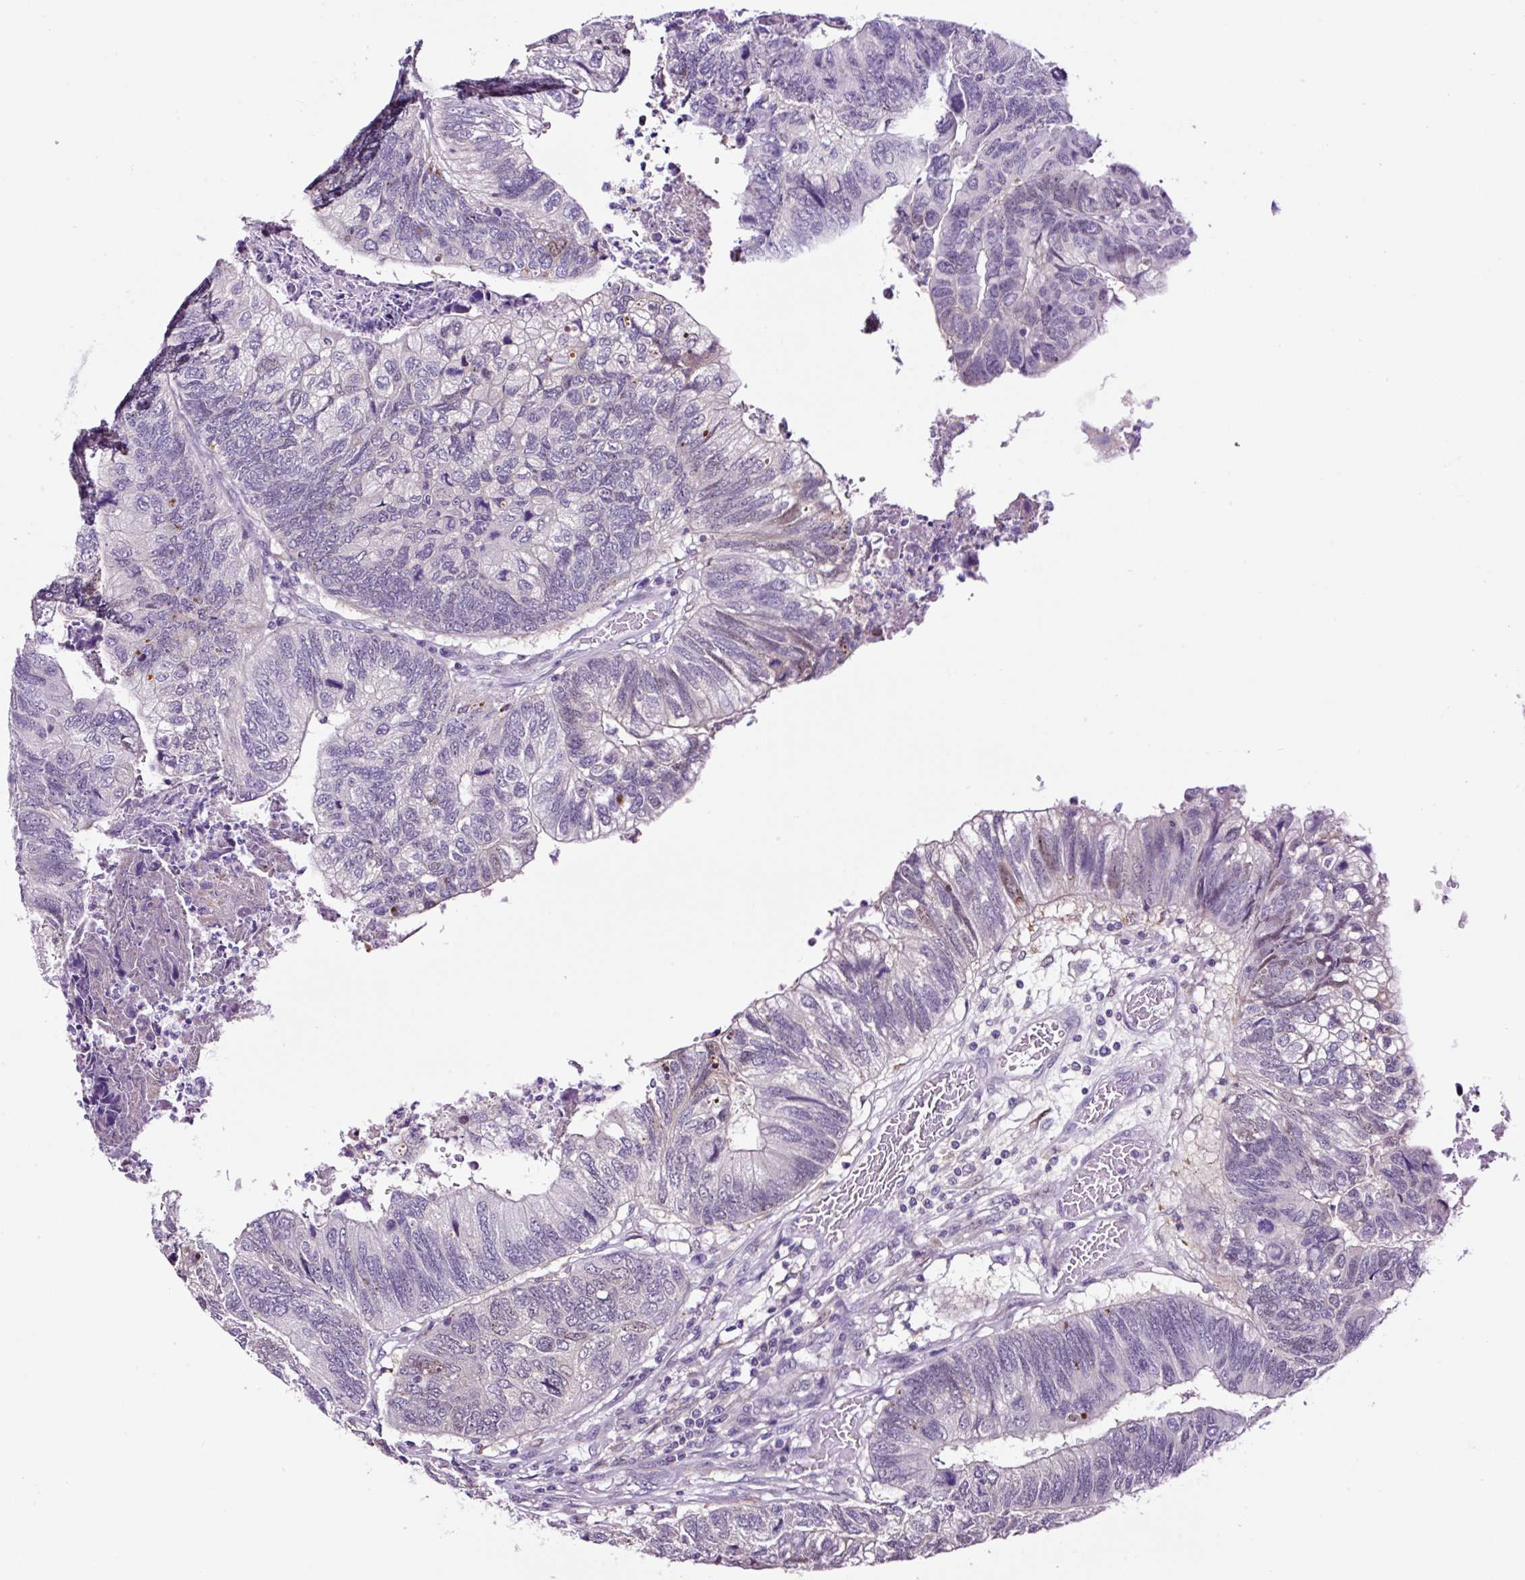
{"staining": {"intensity": "weak", "quantity": "<25%", "location": "cytoplasmic/membranous"}, "tissue": "colorectal cancer", "cell_type": "Tumor cells", "image_type": "cancer", "snomed": [{"axis": "morphology", "description": "Adenocarcinoma, NOS"}, {"axis": "topography", "description": "Colon"}], "caption": "Tumor cells show no significant positivity in adenocarcinoma (colorectal).", "gene": "TAFA3", "patient": {"sex": "female", "age": 67}}